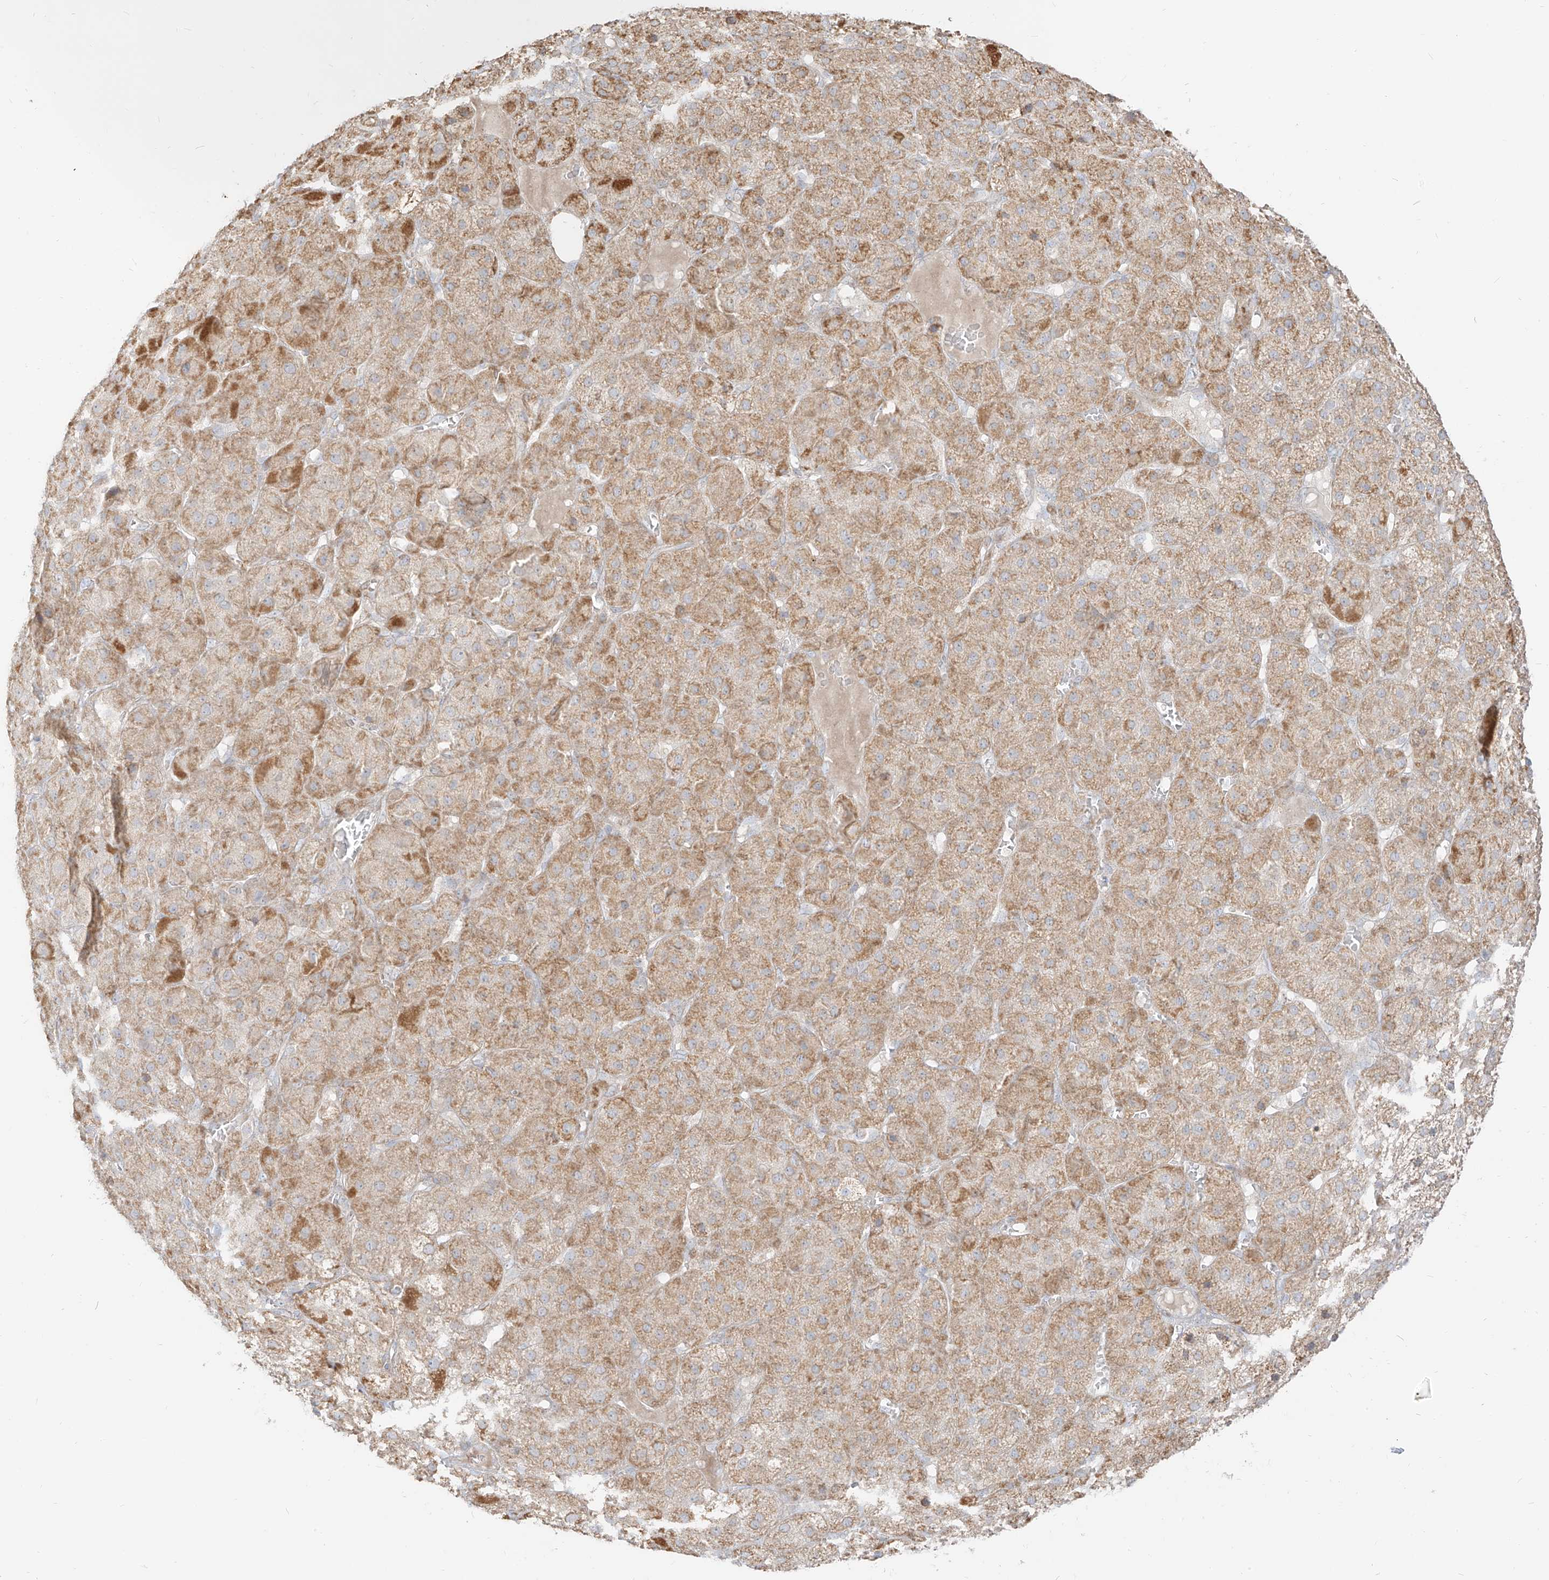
{"staining": {"intensity": "moderate", "quantity": ">75%", "location": "cytoplasmic/membranous"}, "tissue": "adrenal gland", "cell_type": "Glandular cells", "image_type": "normal", "snomed": [{"axis": "morphology", "description": "Normal tissue, NOS"}, {"axis": "topography", "description": "Adrenal gland"}], "caption": "Immunohistochemistry micrograph of normal adrenal gland: human adrenal gland stained using immunohistochemistry (IHC) shows medium levels of moderate protein expression localized specifically in the cytoplasmic/membranous of glandular cells, appearing as a cytoplasmic/membranous brown color.", "gene": "ZIM3", "patient": {"sex": "female", "age": 57}}